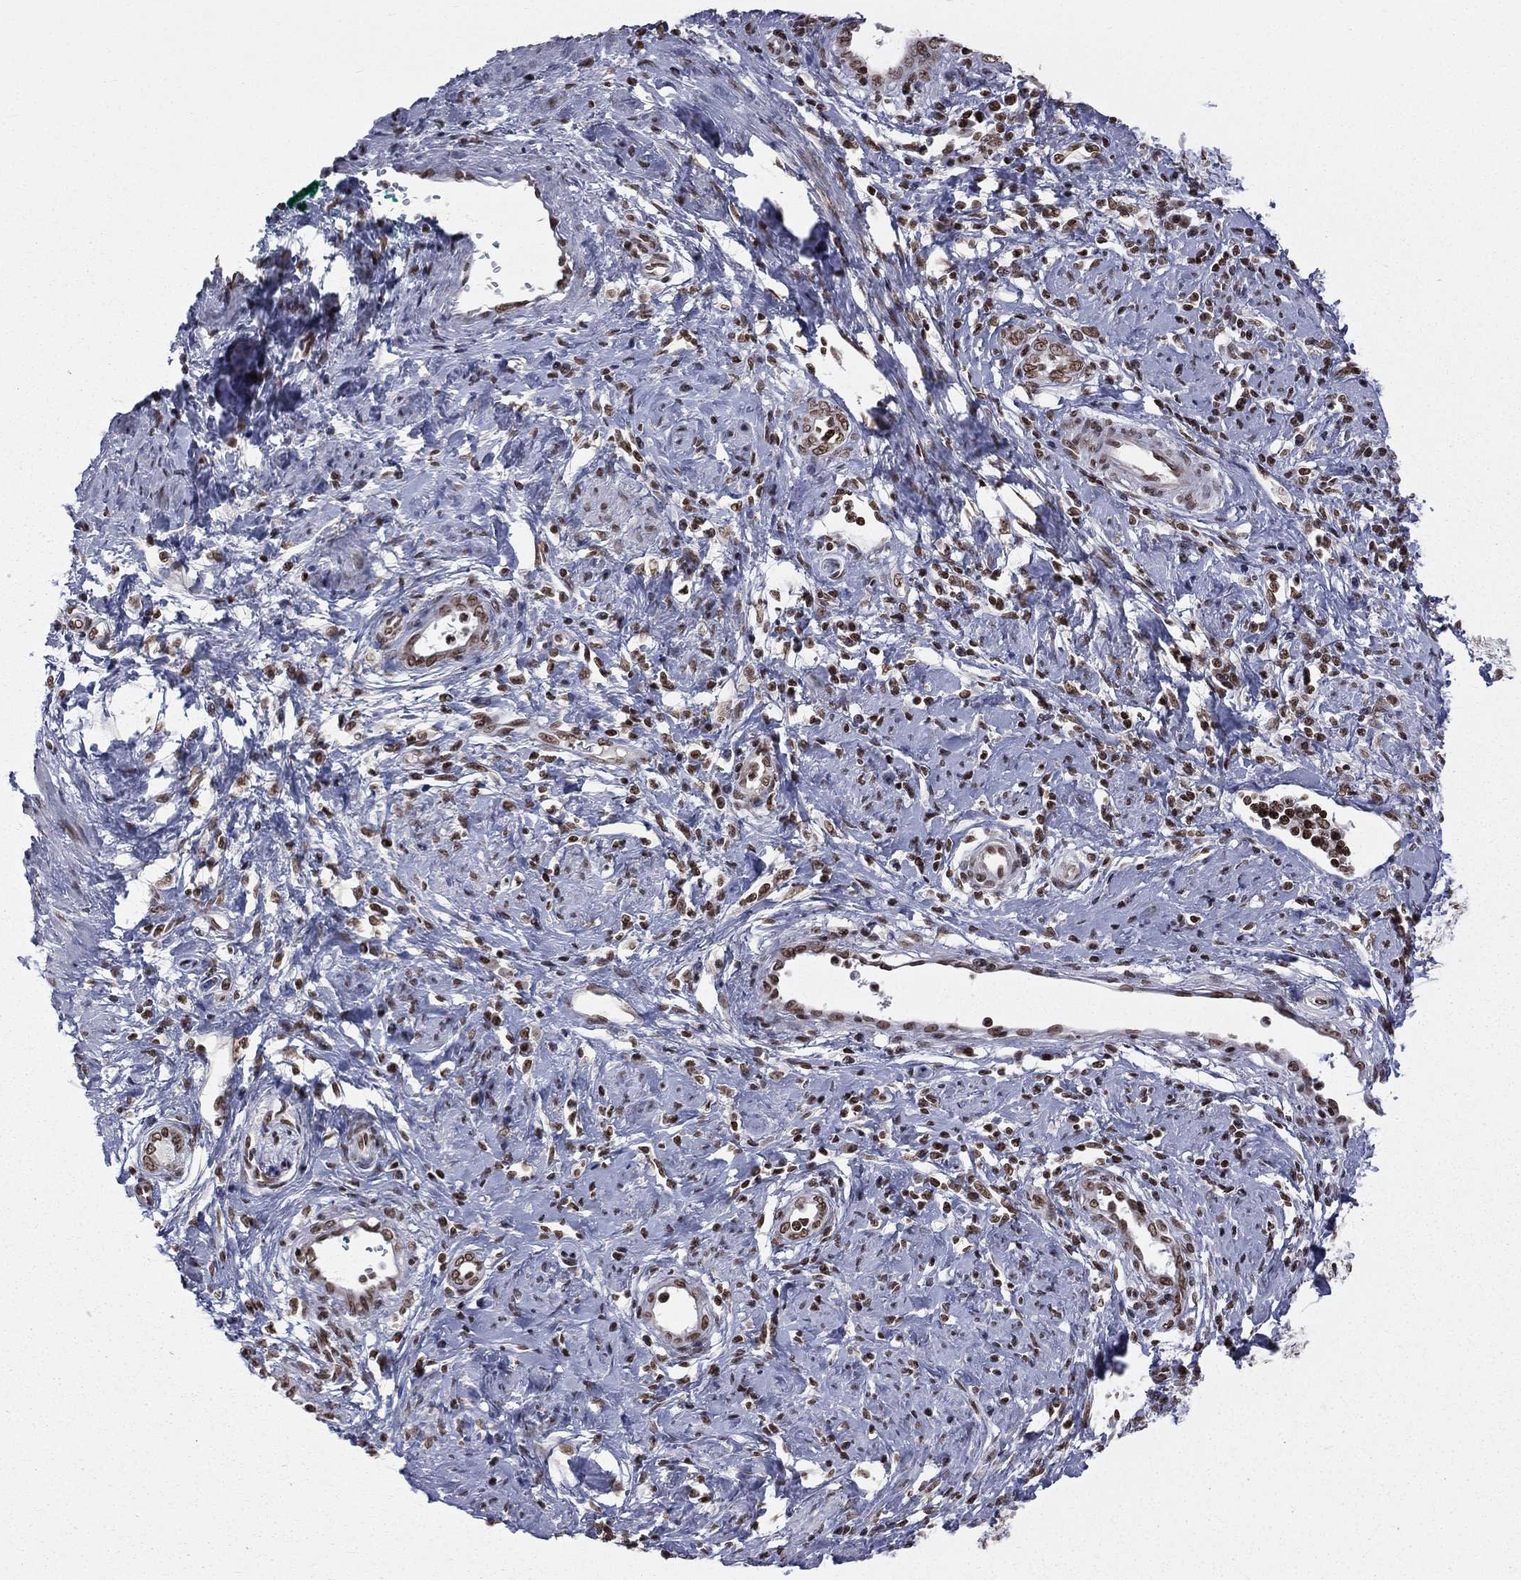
{"staining": {"intensity": "moderate", "quantity": "25%-75%", "location": "nuclear"}, "tissue": "cervical cancer", "cell_type": "Tumor cells", "image_type": "cancer", "snomed": [{"axis": "morphology", "description": "Squamous cell carcinoma, NOS"}, {"axis": "topography", "description": "Cervix"}], "caption": "This is an image of IHC staining of cervical squamous cell carcinoma, which shows moderate expression in the nuclear of tumor cells.", "gene": "RFX7", "patient": {"sex": "female", "age": 26}}